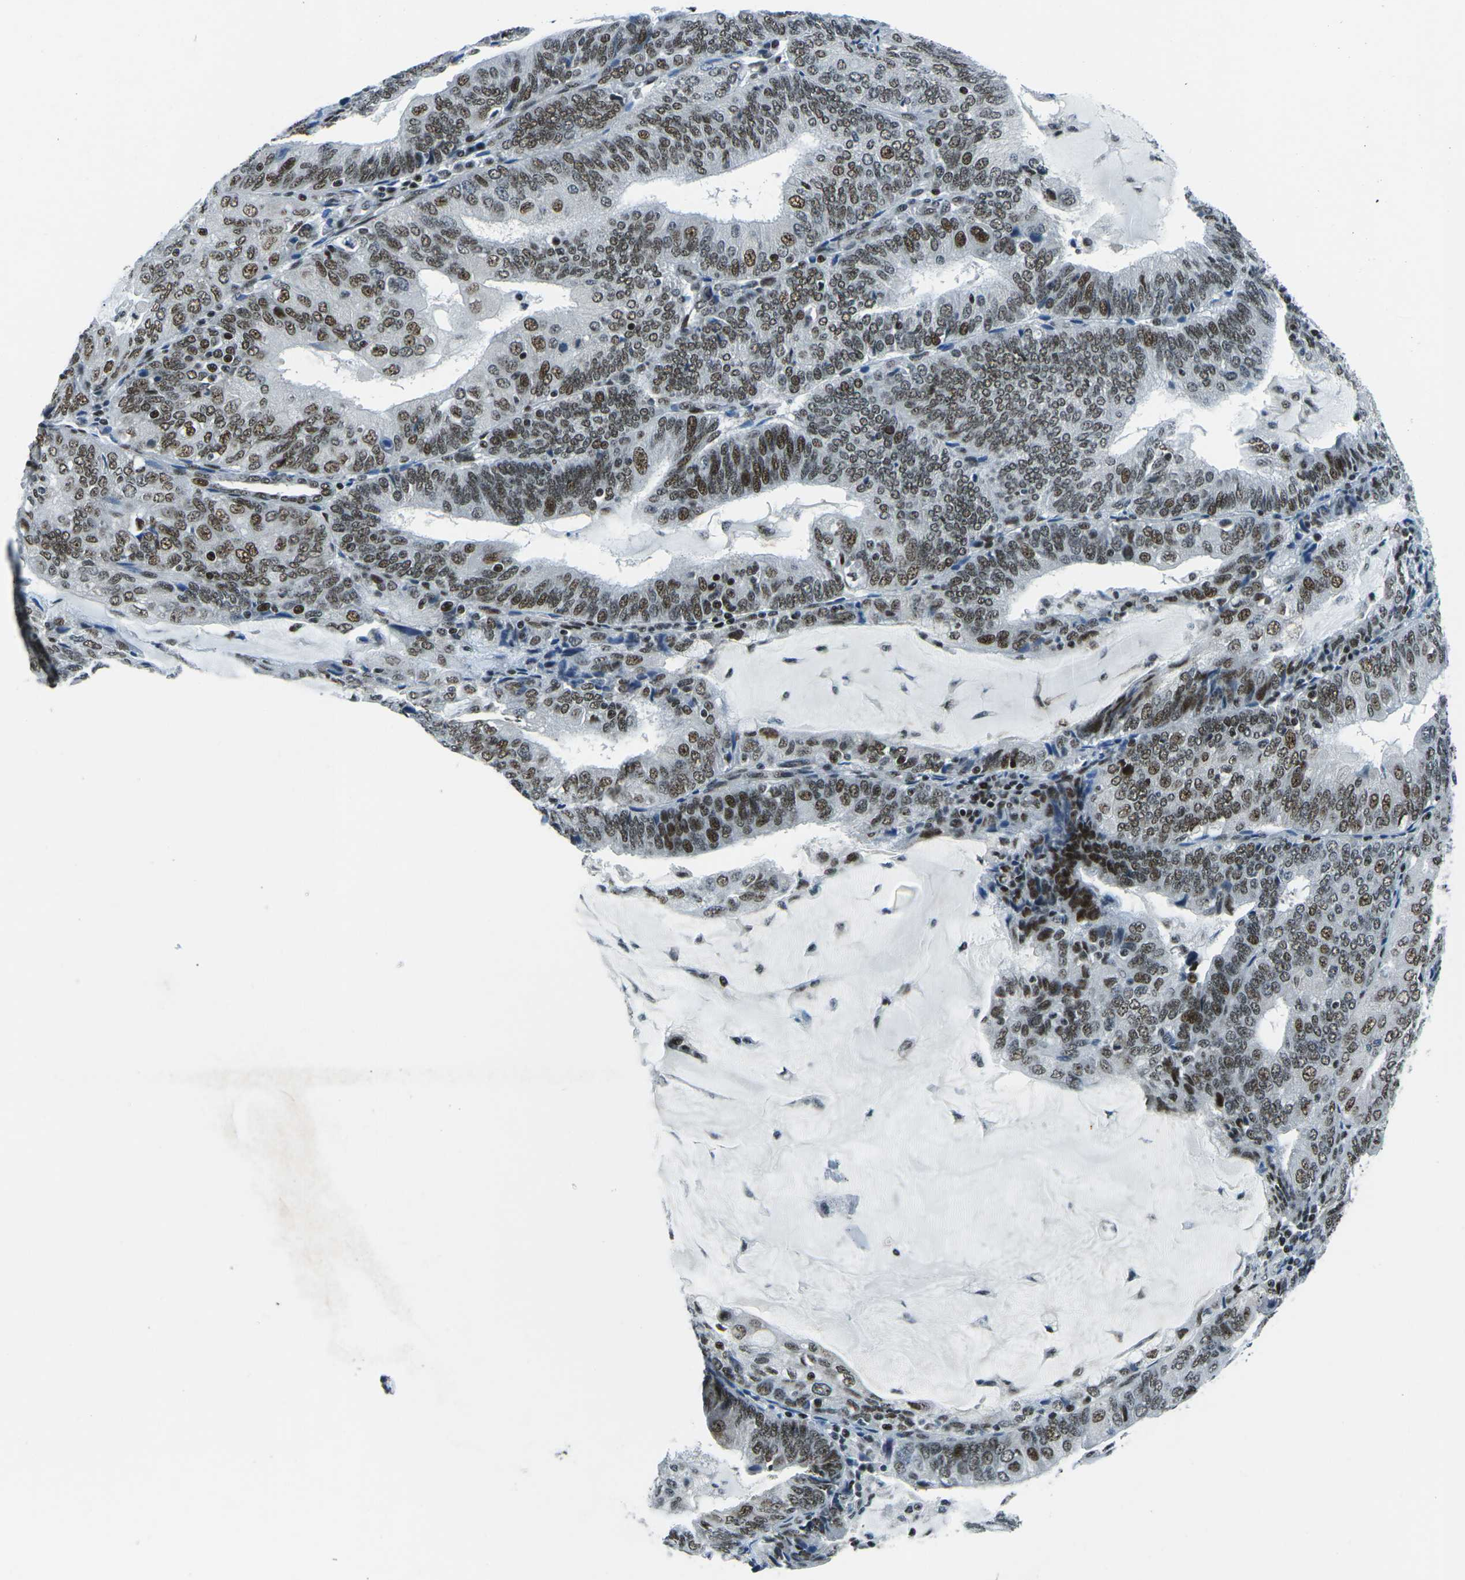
{"staining": {"intensity": "moderate", "quantity": ">75%", "location": "nuclear"}, "tissue": "endometrial cancer", "cell_type": "Tumor cells", "image_type": "cancer", "snomed": [{"axis": "morphology", "description": "Adenocarcinoma, NOS"}, {"axis": "topography", "description": "Endometrium"}], "caption": "IHC image of neoplastic tissue: adenocarcinoma (endometrial) stained using immunohistochemistry (IHC) exhibits medium levels of moderate protein expression localized specifically in the nuclear of tumor cells, appearing as a nuclear brown color.", "gene": "RBL2", "patient": {"sex": "female", "age": 81}}